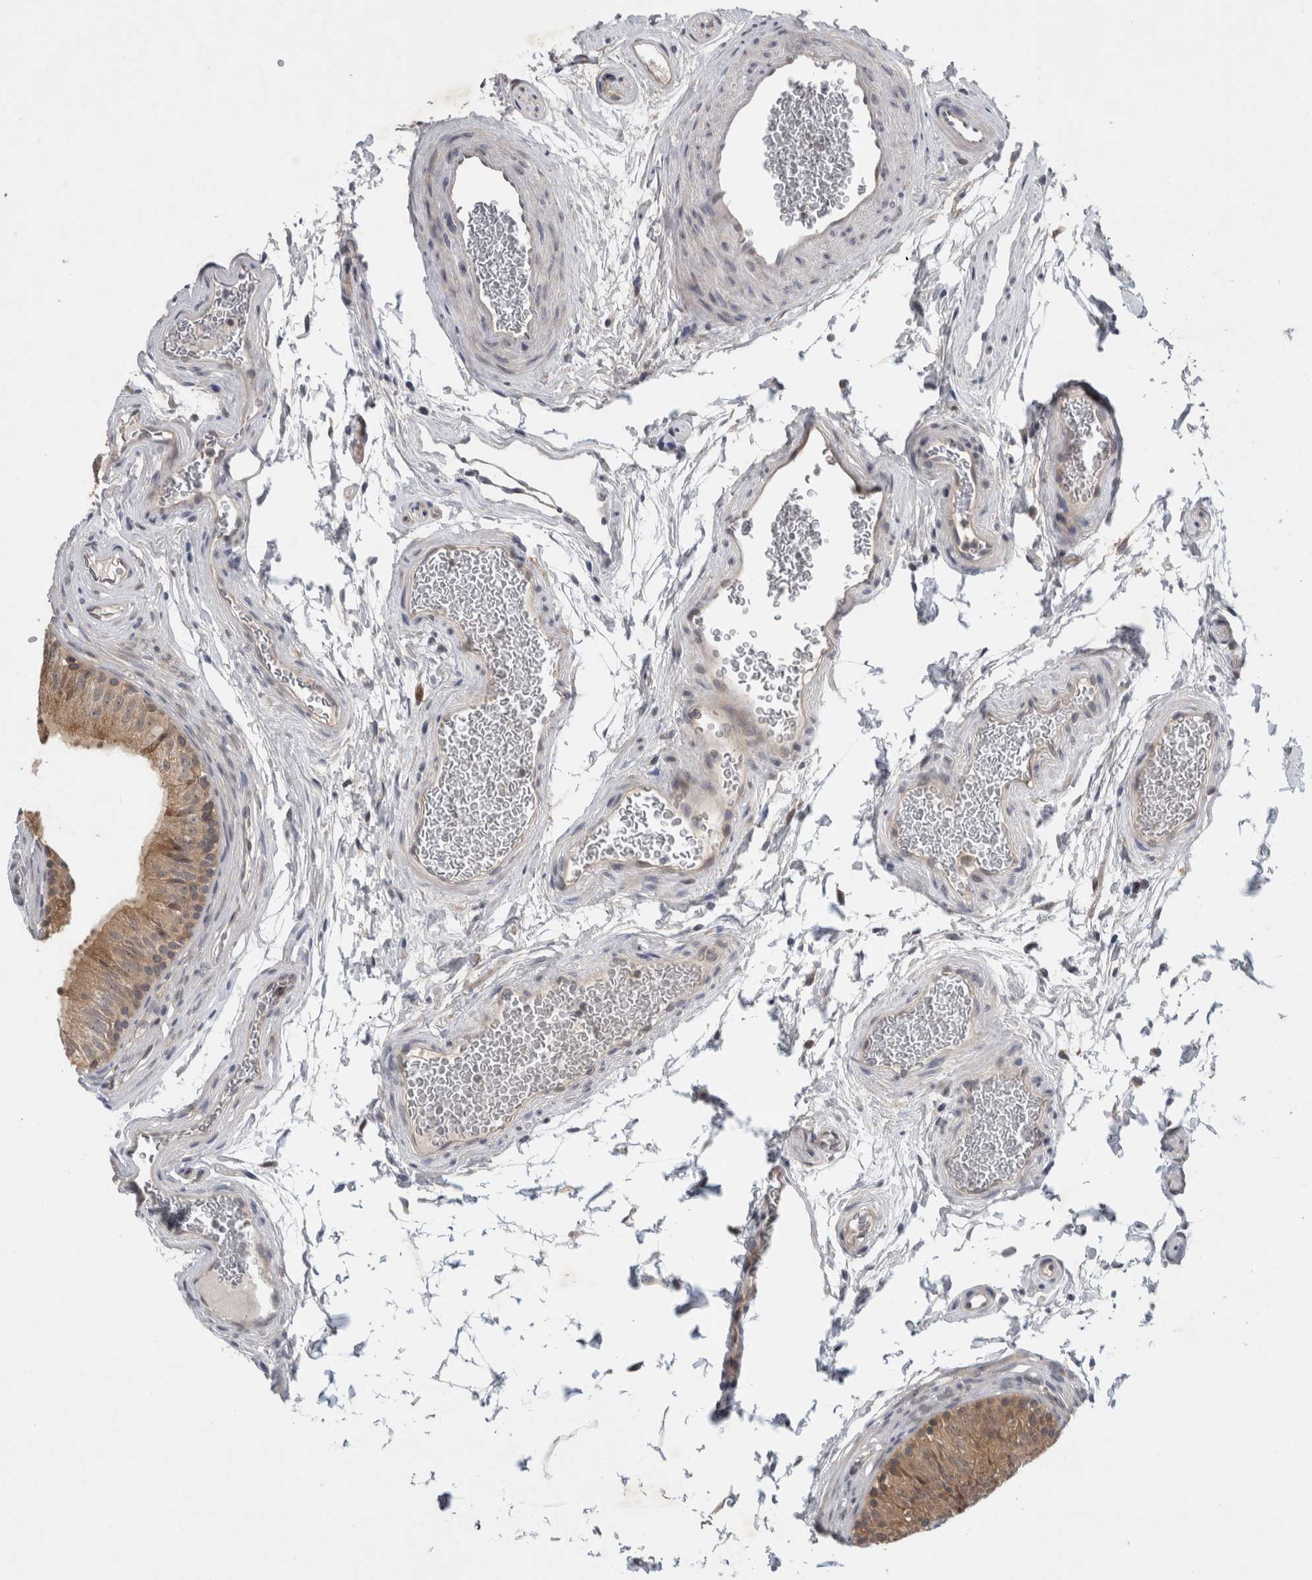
{"staining": {"intensity": "moderate", "quantity": ">75%", "location": "cytoplasmic/membranous"}, "tissue": "epididymis", "cell_type": "Glandular cells", "image_type": "normal", "snomed": [{"axis": "morphology", "description": "Normal tissue, NOS"}, {"axis": "topography", "description": "Epididymis"}], "caption": "A brown stain highlights moderate cytoplasmic/membranous expression of a protein in glandular cells of unremarkable epididymis. Using DAB (brown) and hematoxylin (blue) stains, captured at high magnification using brightfield microscopy.", "gene": "AASDHPPT", "patient": {"sex": "male", "age": 36}}